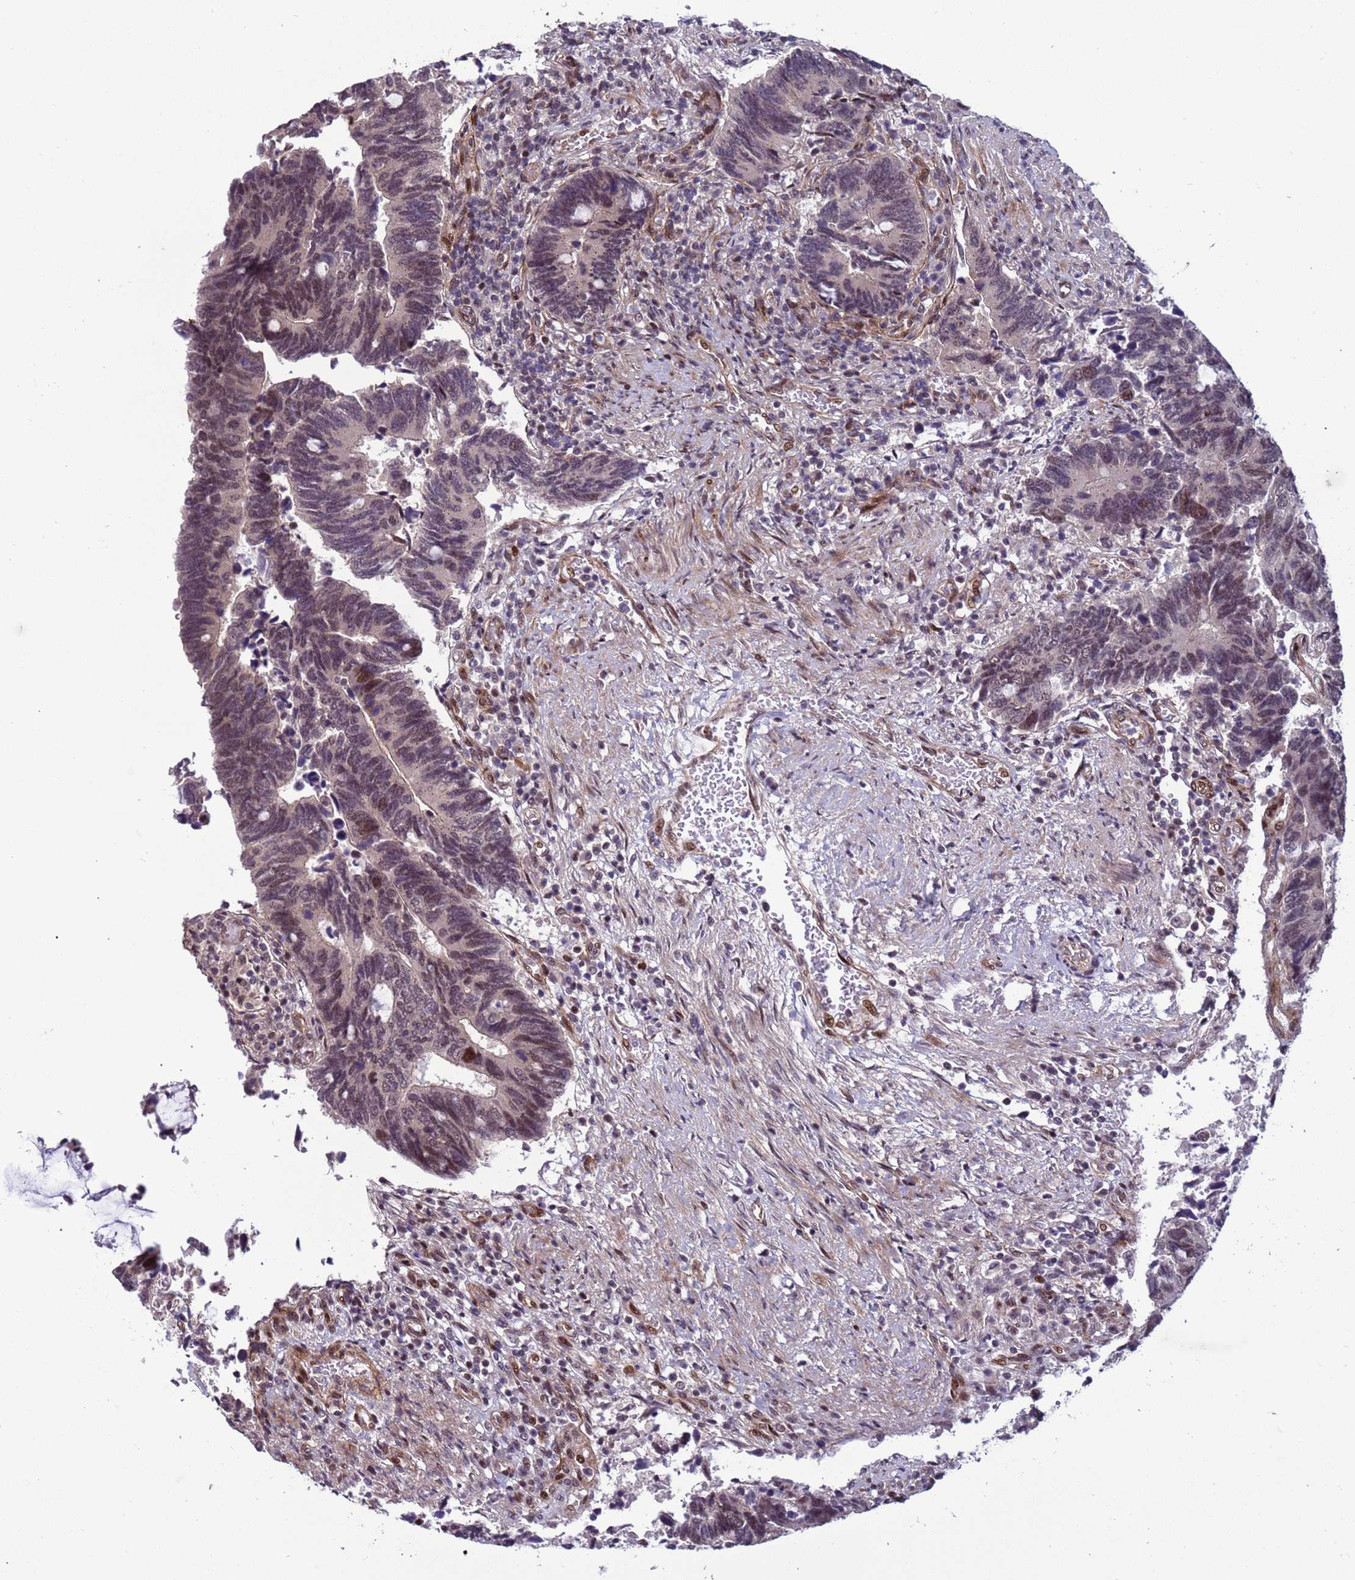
{"staining": {"intensity": "weak", "quantity": "<25%", "location": "nuclear"}, "tissue": "colorectal cancer", "cell_type": "Tumor cells", "image_type": "cancer", "snomed": [{"axis": "morphology", "description": "Adenocarcinoma, NOS"}, {"axis": "topography", "description": "Colon"}], "caption": "The histopathology image reveals no staining of tumor cells in colorectal cancer.", "gene": "SHC3", "patient": {"sex": "male", "age": 87}}